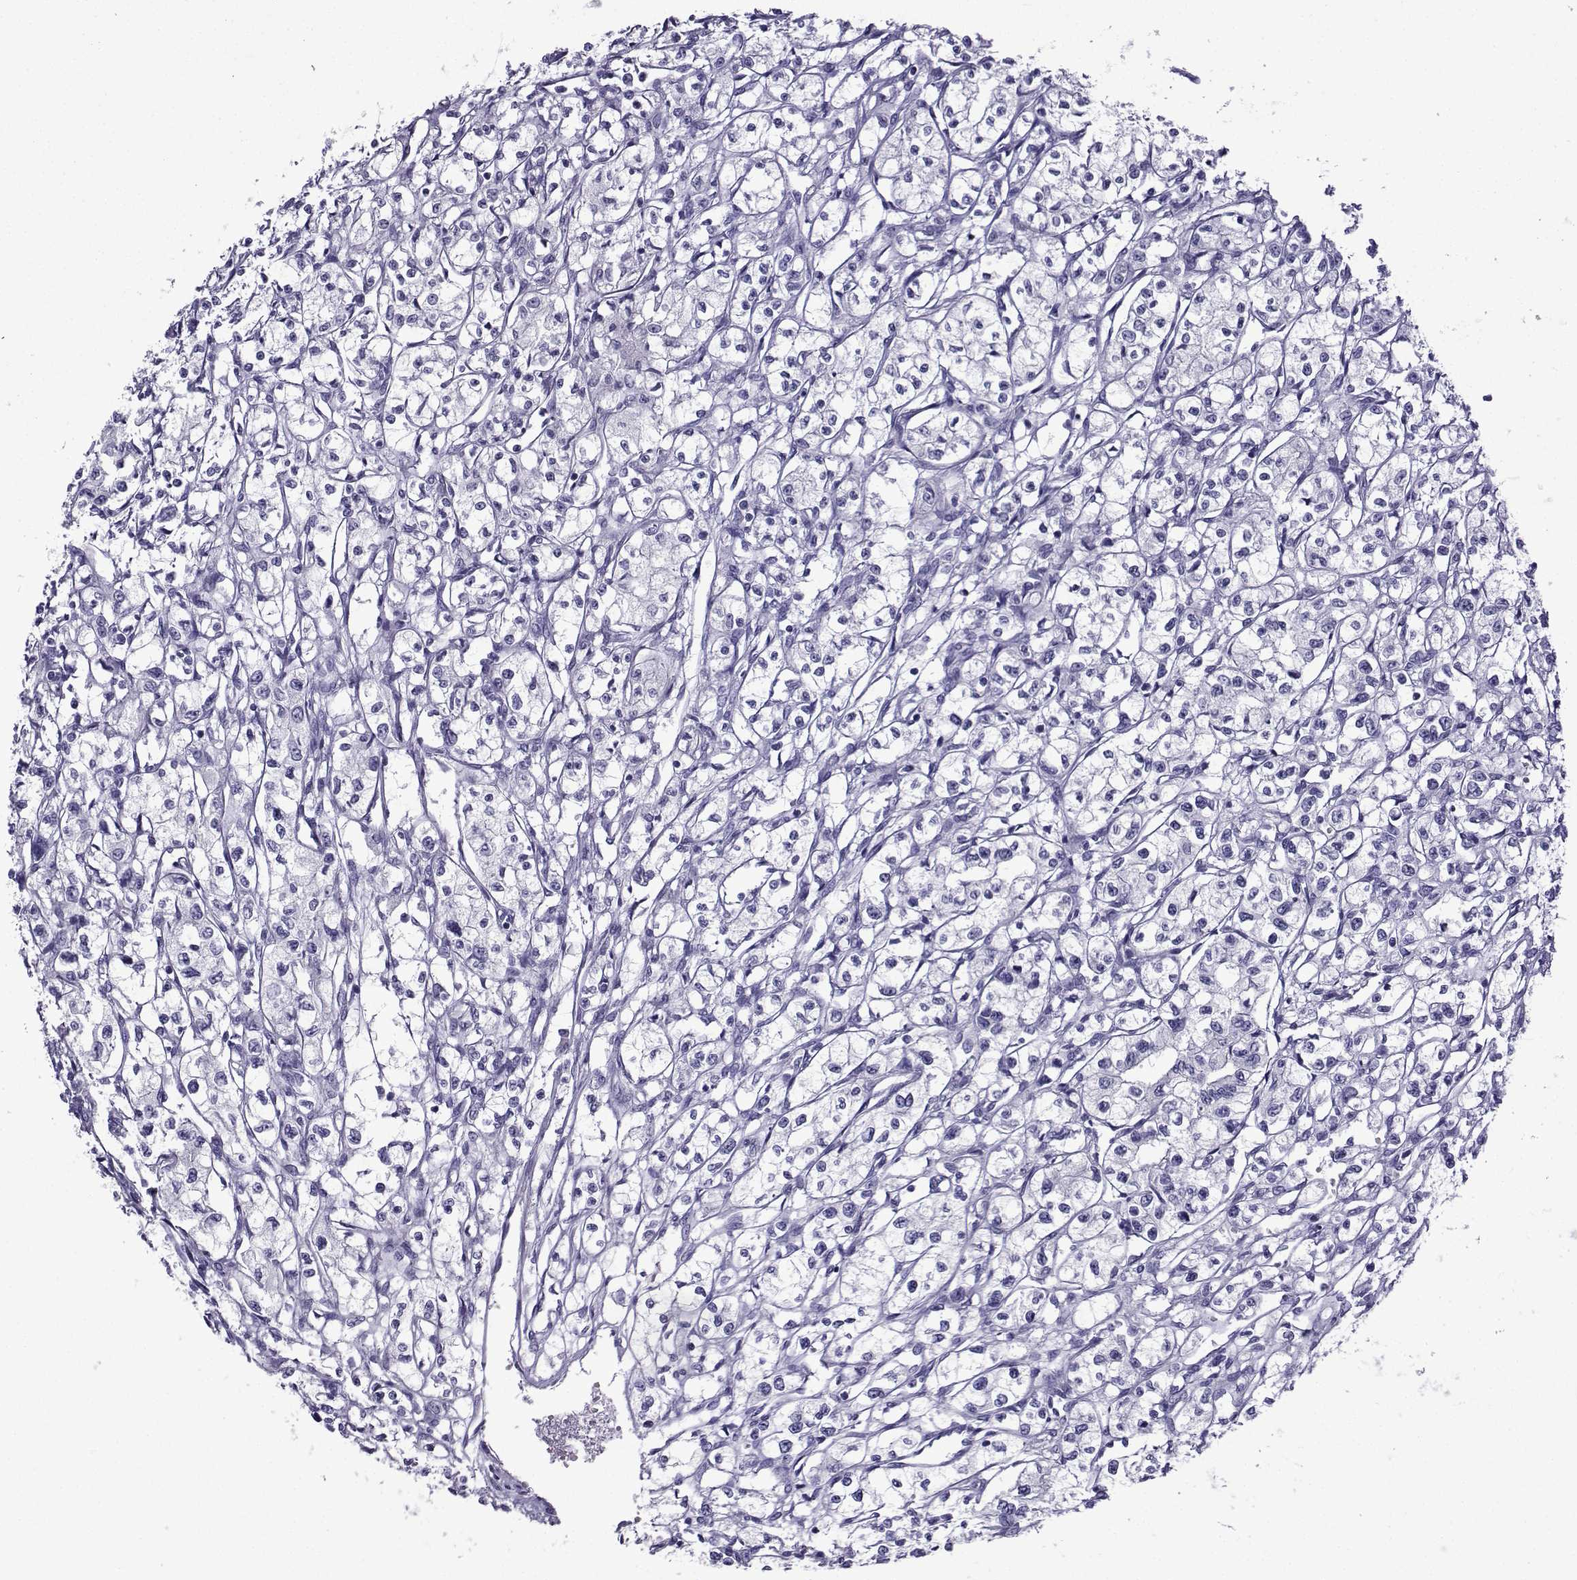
{"staining": {"intensity": "negative", "quantity": "none", "location": "none"}, "tissue": "renal cancer", "cell_type": "Tumor cells", "image_type": "cancer", "snomed": [{"axis": "morphology", "description": "Adenocarcinoma, NOS"}, {"axis": "topography", "description": "Kidney"}], "caption": "Histopathology image shows no significant protein expression in tumor cells of renal cancer. Brightfield microscopy of immunohistochemistry stained with DAB (brown) and hematoxylin (blue), captured at high magnification.", "gene": "KCNF1", "patient": {"sex": "male", "age": 56}}